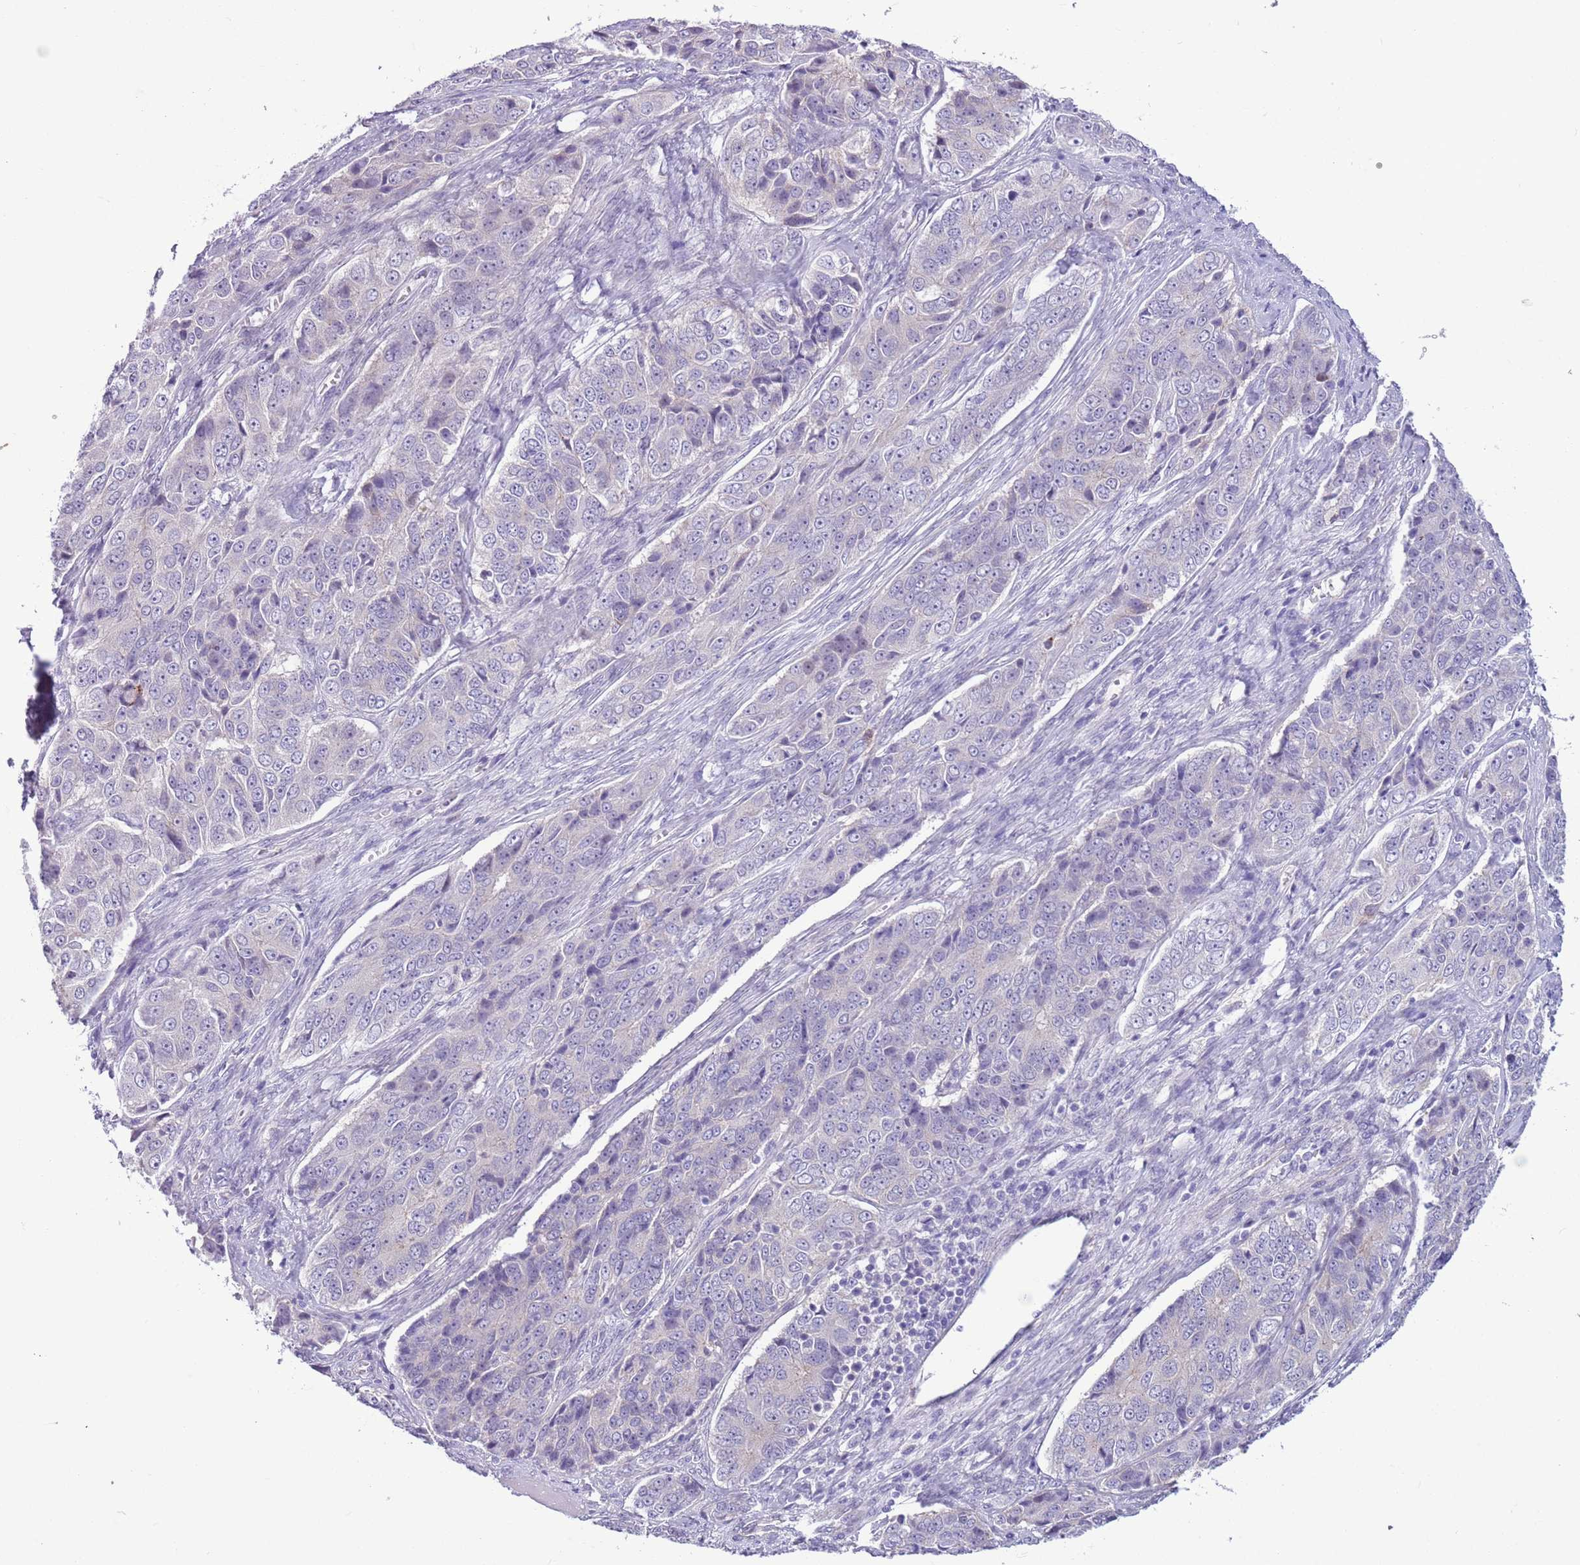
{"staining": {"intensity": "negative", "quantity": "none", "location": "none"}, "tissue": "ovarian cancer", "cell_type": "Tumor cells", "image_type": "cancer", "snomed": [{"axis": "morphology", "description": "Carcinoma, endometroid"}, {"axis": "topography", "description": "Ovary"}], "caption": "The immunohistochemistry micrograph has no significant staining in tumor cells of ovarian endometroid carcinoma tissue.", "gene": "PARP8", "patient": {"sex": "female", "age": 51}}